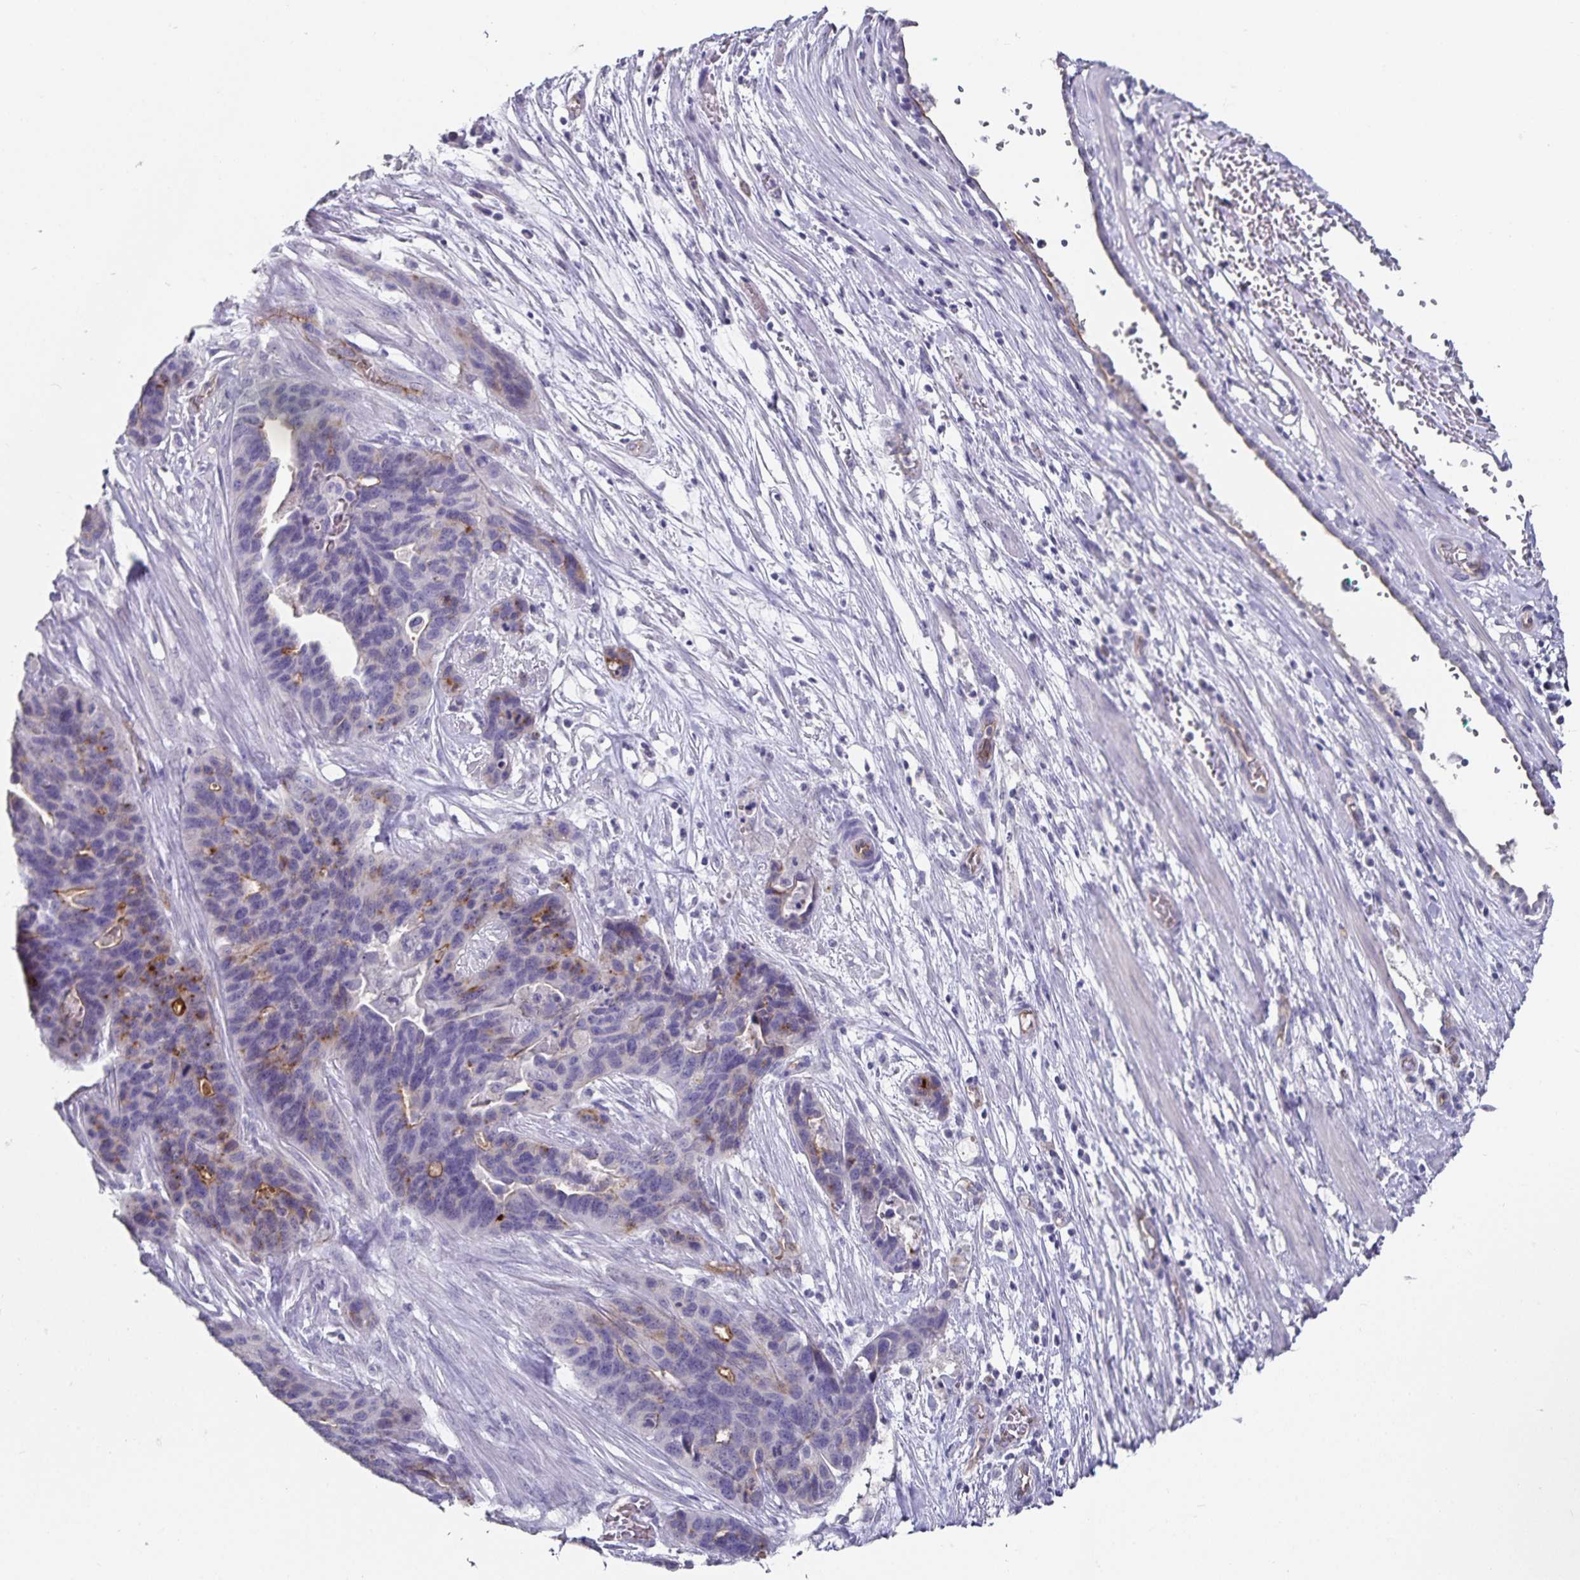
{"staining": {"intensity": "moderate", "quantity": "<25%", "location": "cytoplasmic/membranous"}, "tissue": "ovarian cancer", "cell_type": "Tumor cells", "image_type": "cancer", "snomed": [{"axis": "morphology", "description": "Cystadenocarcinoma, serous, NOS"}, {"axis": "topography", "description": "Ovary"}], "caption": "Immunohistochemical staining of human ovarian serous cystadenocarcinoma exhibits moderate cytoplasmic/membranous protein positivity in about <25% of tumor cells.", "gene": "PODXL", "patient": {"sex": "female", "age": 64}}